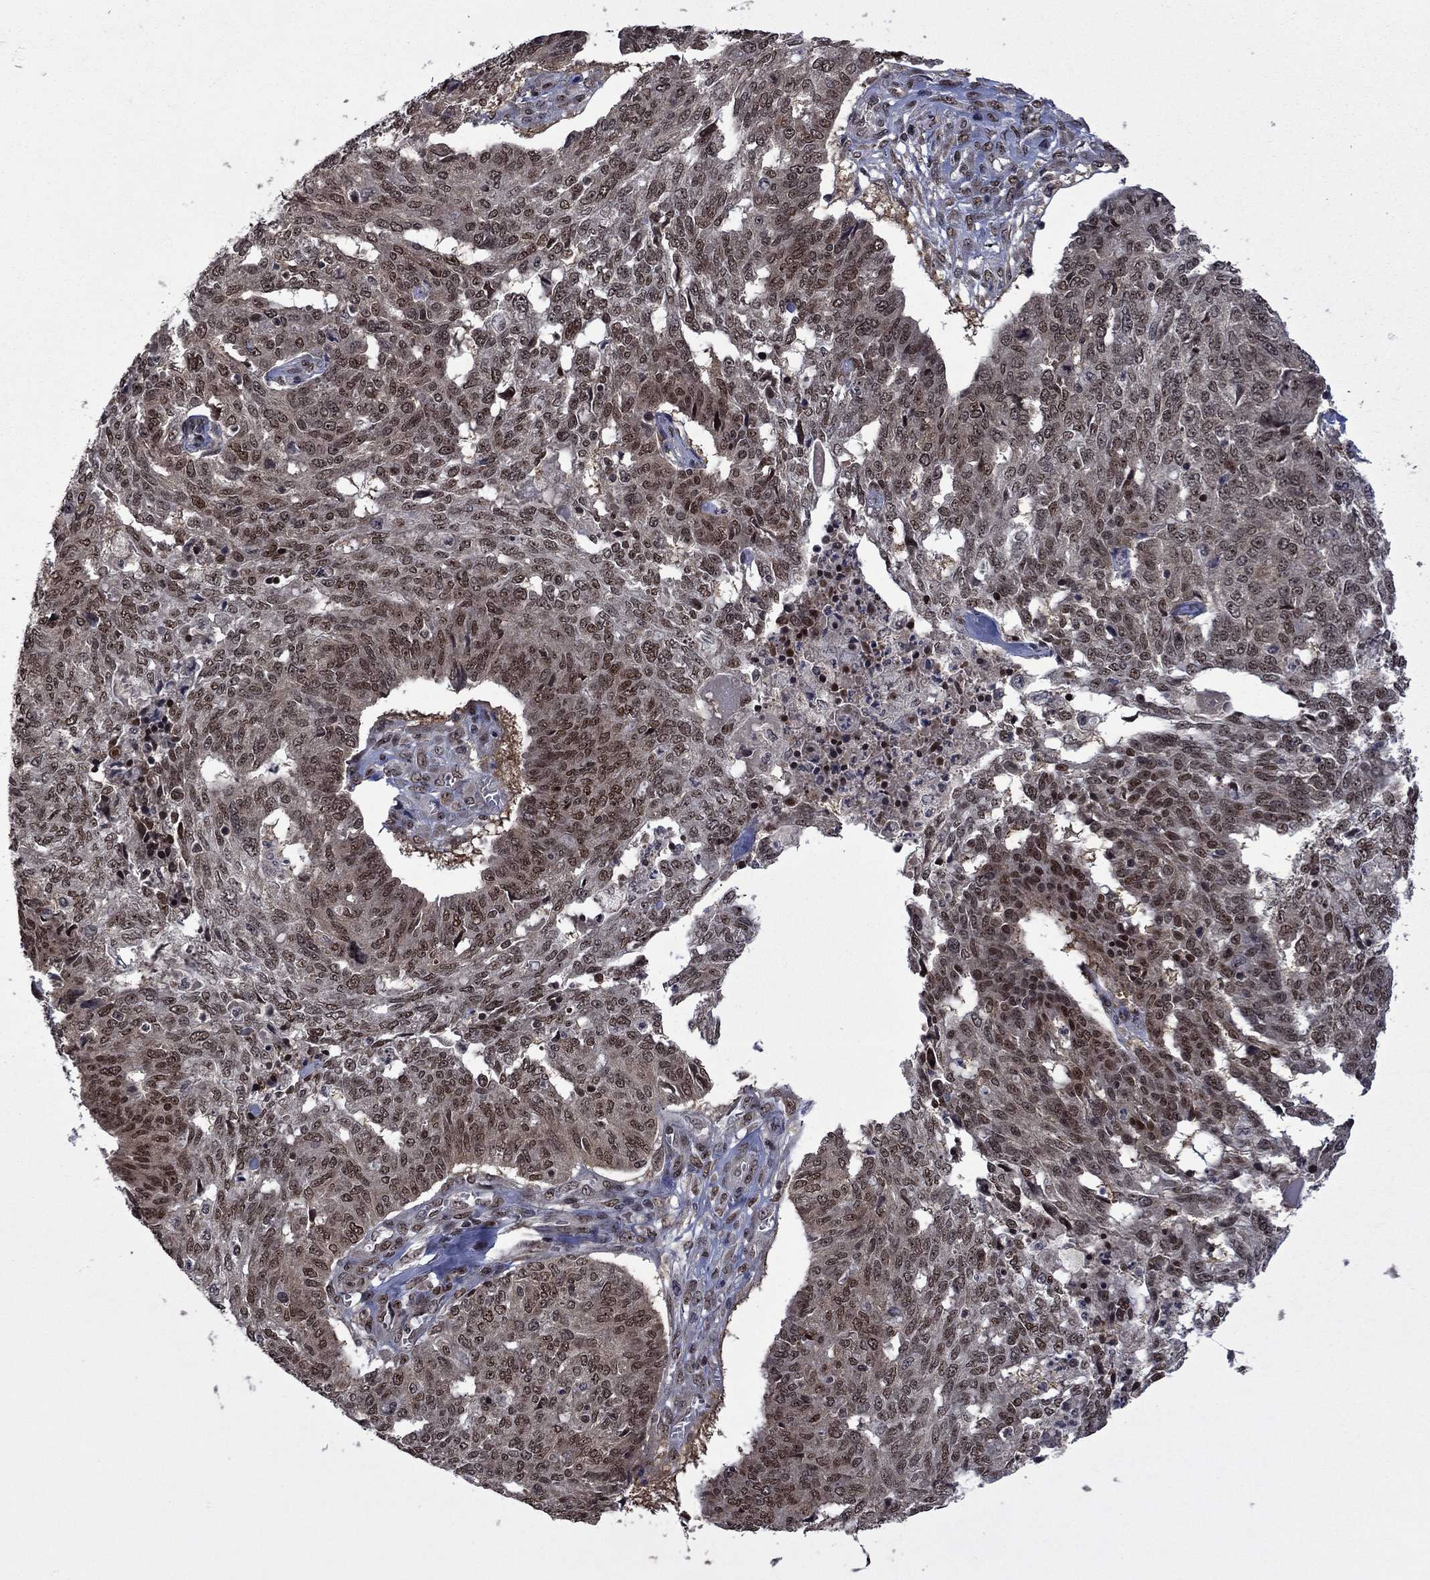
{"staining": {"intensity": "moderate", "quantity": "25%-75%", "location": "nuclear"}, "tissue": "ovarian cancer", "cell_type": "Tumor cells", "image_type": "cancer", "snomed": [{"axis": "morphology", "description": "Cystadenocarcinoma, serous, NOS"}, {"axis": "topography", "description": "Ovary"}], "caption": "Protein expression analysis of ovarian serous cystadenocarcinoma exhibits moderate nuclear expression in approximately 25%-75% of tumor cells. Nuclei are stained in blue.", "gene": "FBL", "patient": {"sex": "female", "age": 67}}